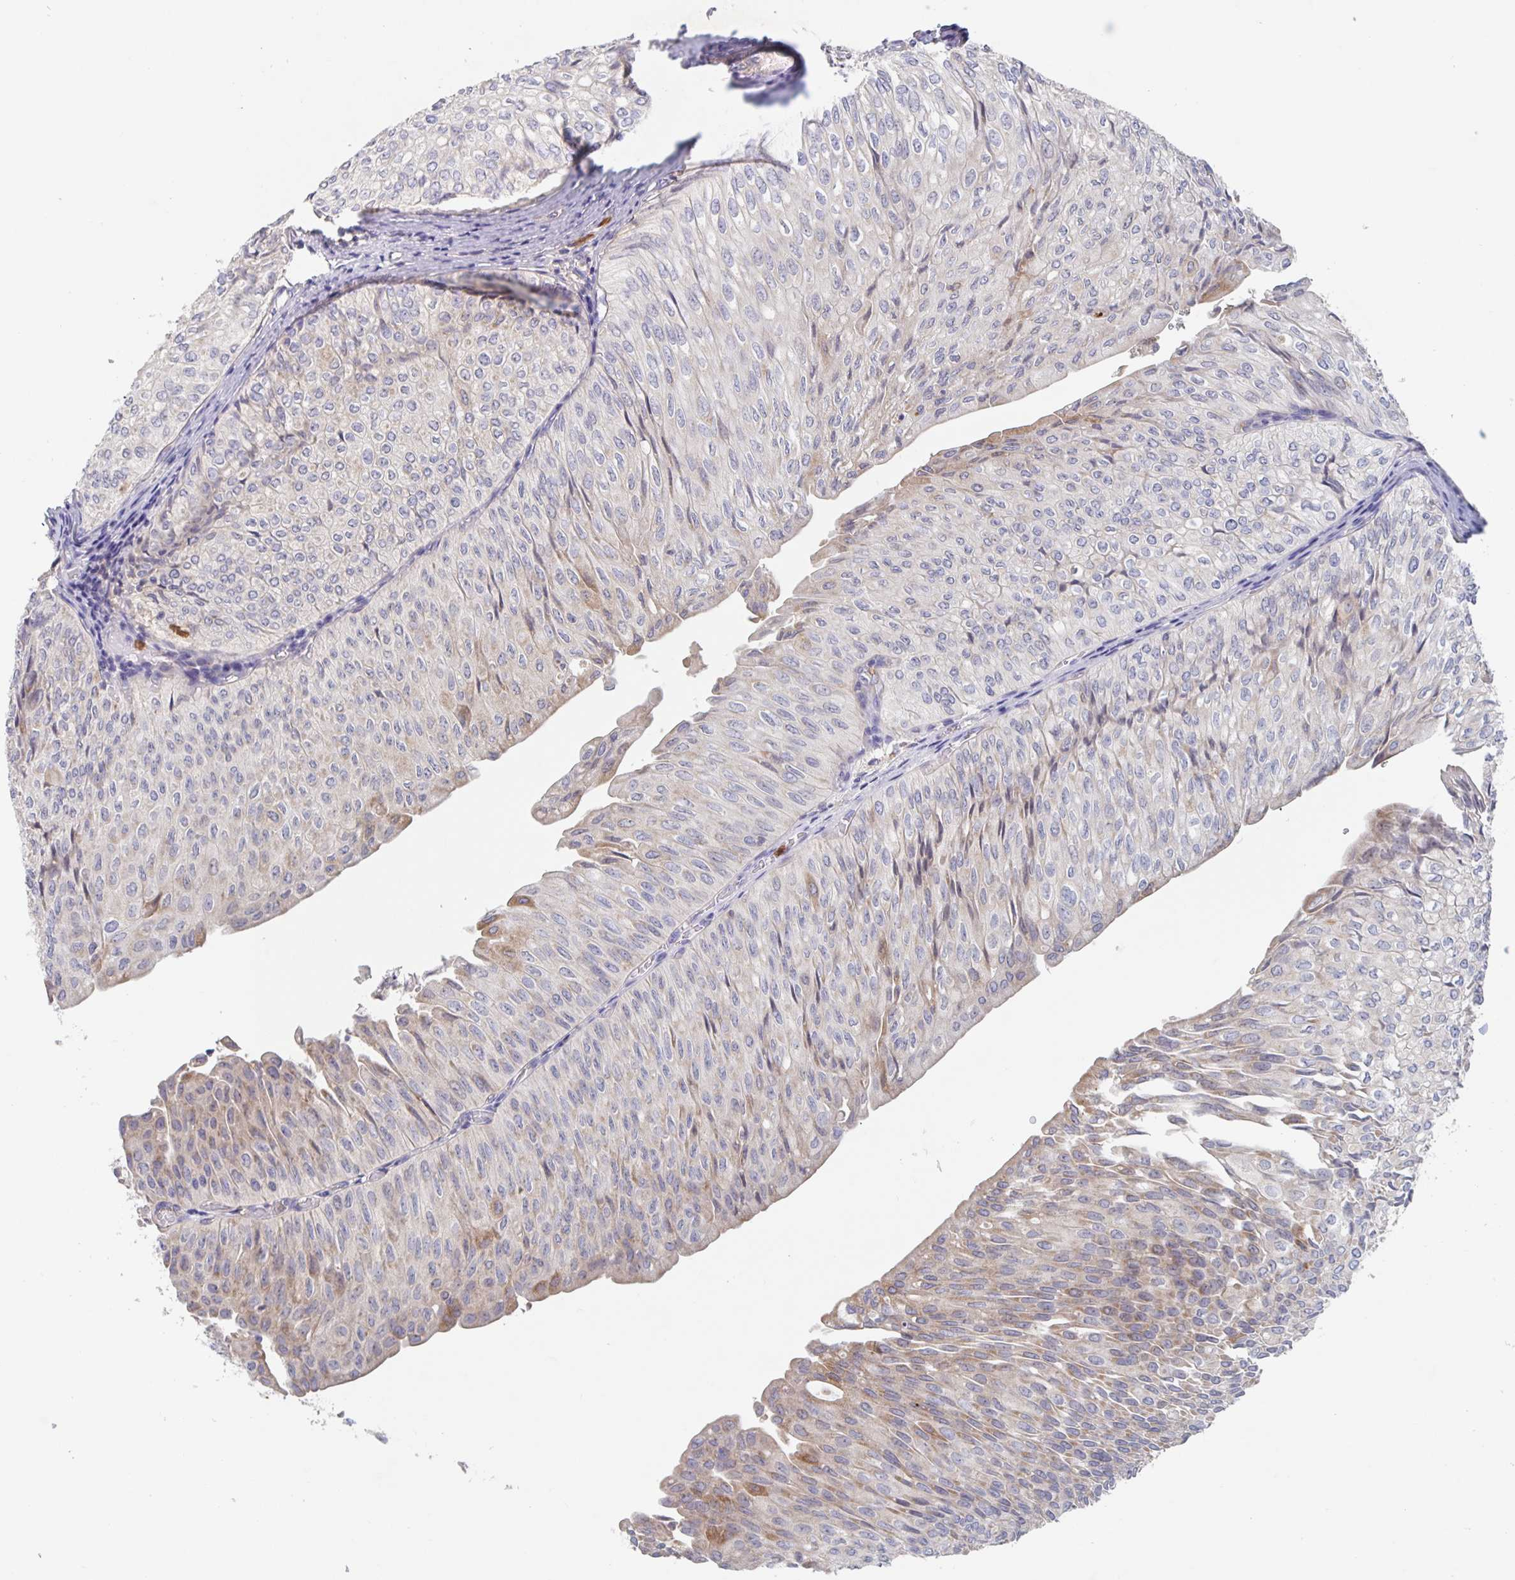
{"staining": {"intensity": "weak", "quantity": "<25%", "location": "cytoplasmic/membranous"}, "tissue": "urothelial cancer", "cell_type": "Tumor cells", "image_type": "cancer", "snomed": [{"axis": "morphology", "description": "Urothelial carcinoma, NOS"}, {"axis": "topography", "description": "Urinary bladder"}], "caption": "DAB immunohistochemical staining of urothelial cancer exhibits no significant staining in tumor cells.", "gene": "CDC42BPG", "patient": {"sex": "male", "age": 62}}